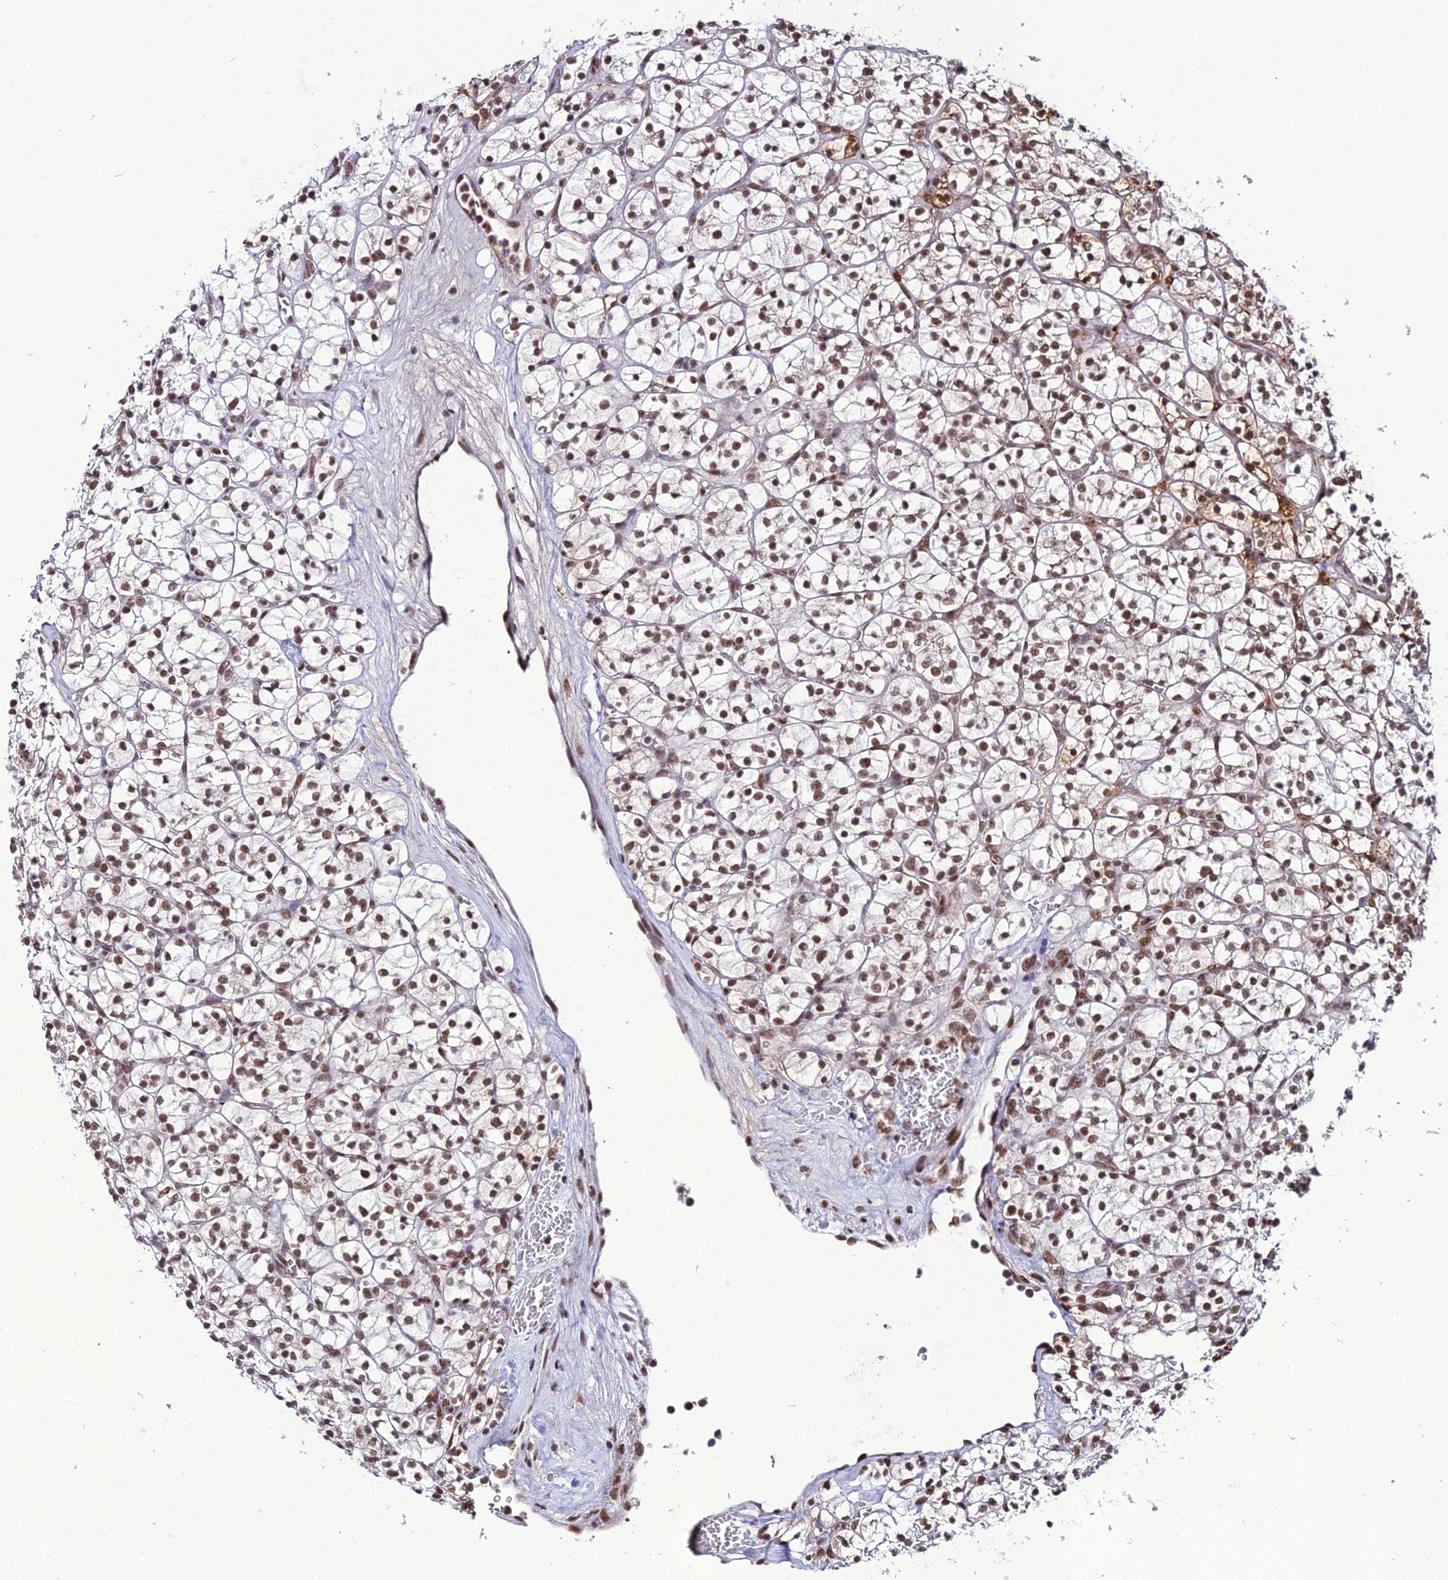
{"staining": {"intensity": "moderate", "quantity": ">75%", "location": "nuclear"}, "tissue": "renal cancer", "cell_type": "Tumor cells", "image_type": "cancer", "snomed": [{"axis": "morphology", "description": "Adenocarcinoma, NOS"}, {"axis": "topography", "description": "Kidney"}], "caption": "IHC staining of renal cancer, which shows medium levels of moderate nuclear expression in about >75% of tumor cells indicating moderate nuclear protein staining. The staining was performed using DAB (brown) for protein detection and nuclei were counterstained in hematoxylin (blue).", "gene": "RBM12", "patient": {"sex": "female", "age": 64}}